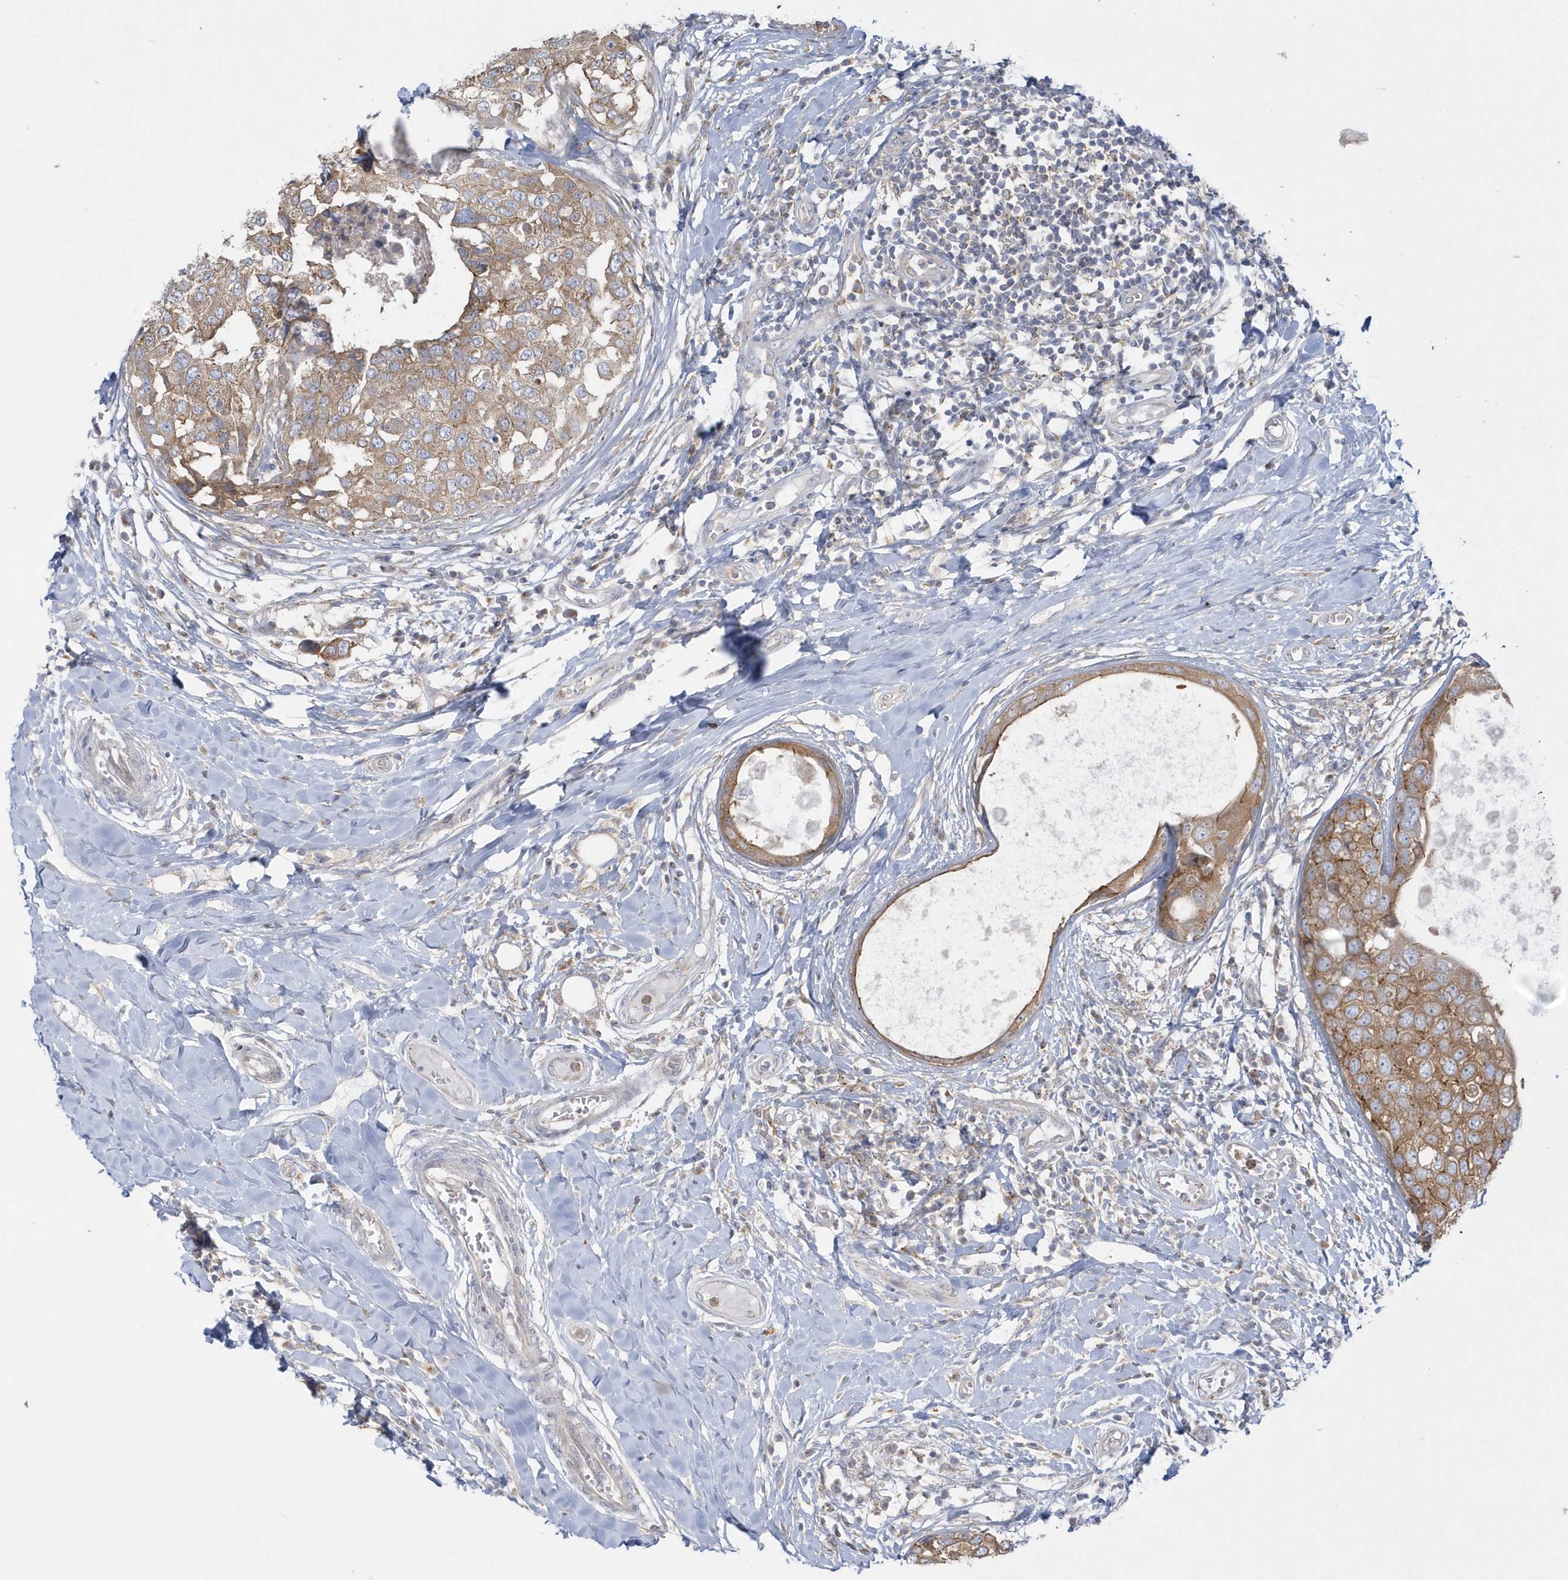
{"staining": {"intensity": "moderate", "quantity": ">75%", "location": "cytoplasmic/membranous"}, "tissue": "breast cancer", "cell_type": "Tumor cells", "image_type": "cancer", "snomed": [{"axis": "morphology", "description": "Duct carcinoma"}, {"axis": "topography", "description": "Breast"}], "caption": "High-power microscopy captured an immunohistochemistry (IHC) image of invasive ductal carcinoma (breast), revealing moderate cytoplasmic/membranous staining in about >75% of tumor cells.", "gene": "DNAJC18", "patient": {"sex": "female", "age": 27}}